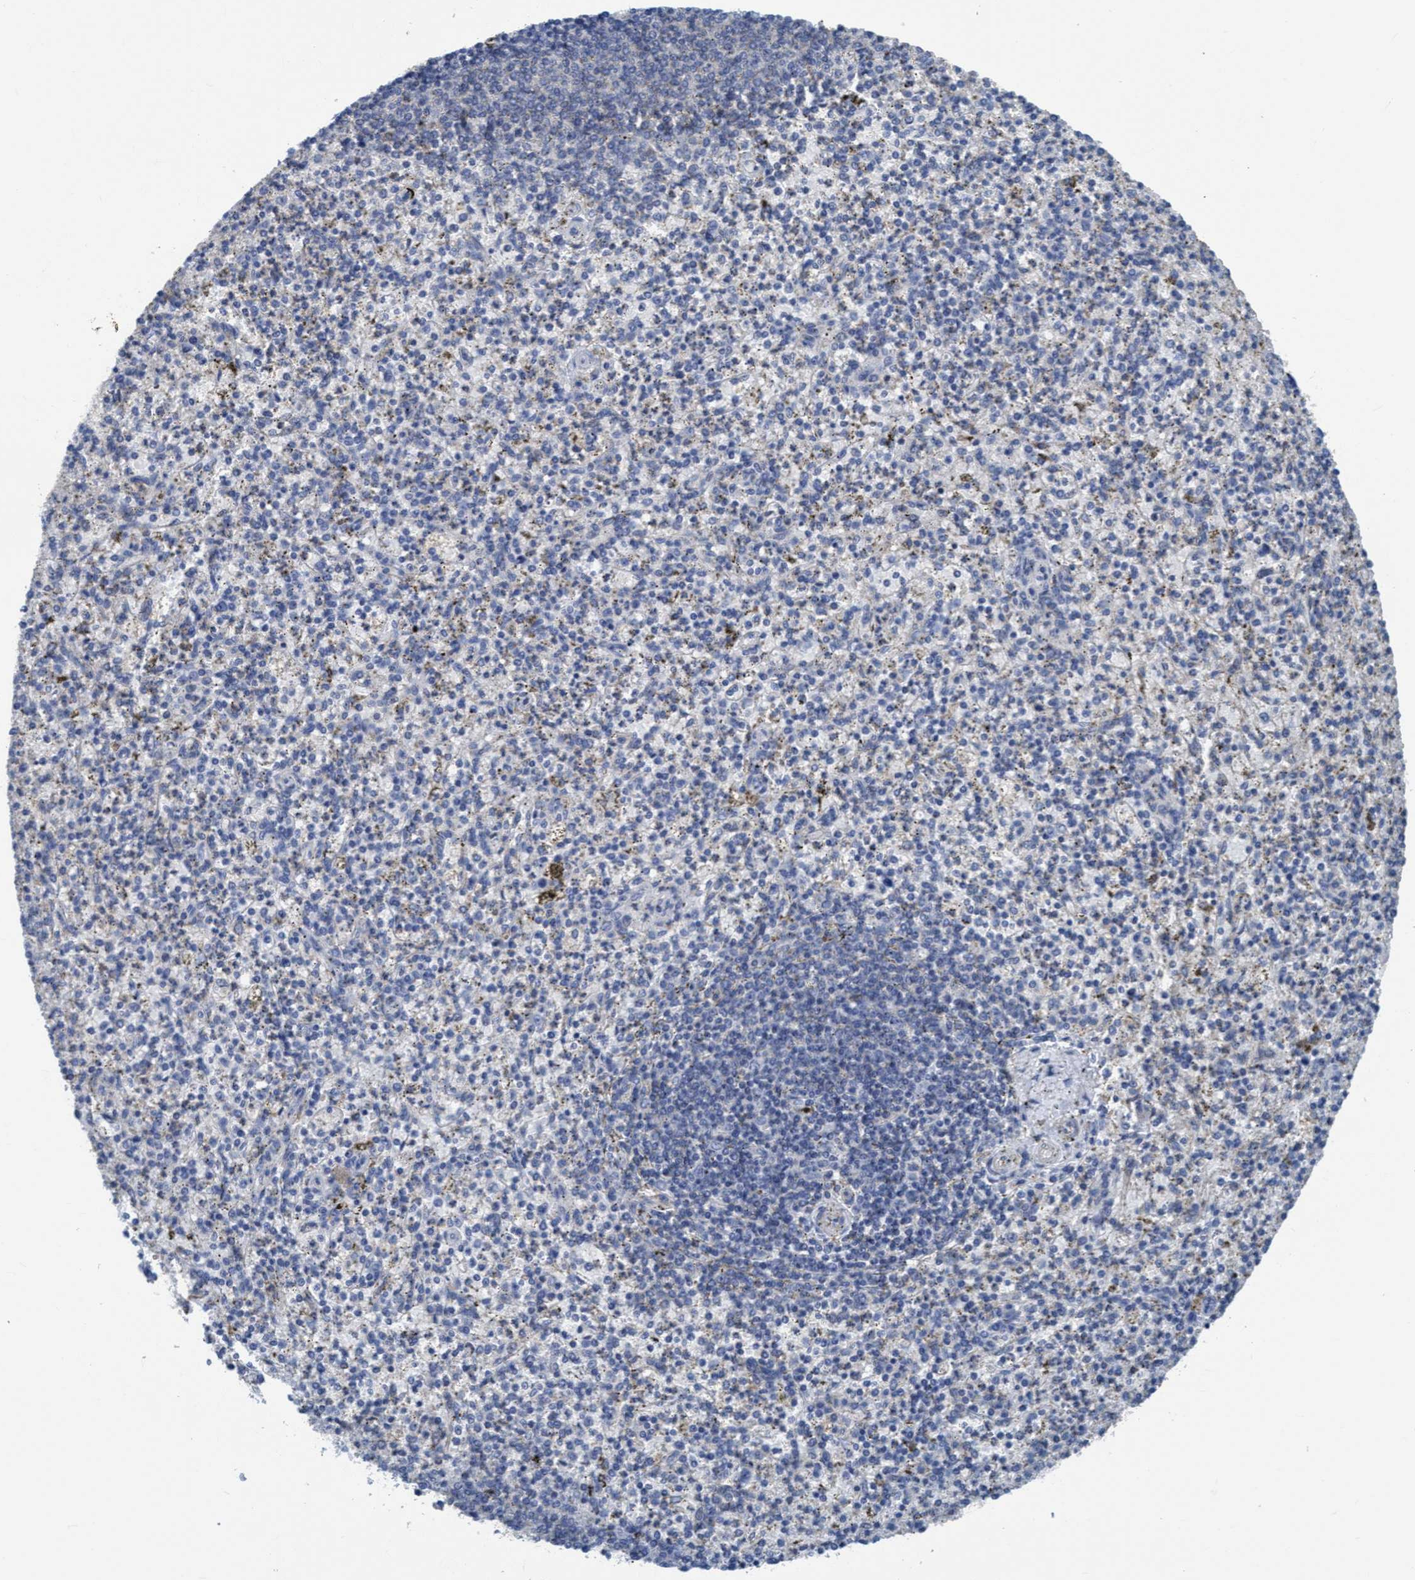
{"staining": {"intensity": "negative", "quantity": "none", "location": "none"}, "tissue": "spleen", "cell_type": "Cells in red pulp", "image_type": "normal", "snomed": [{"axis": "morphology", "description": "Normal tissue, NOS"}, {"axis": "topography", "description": "Spleen"}], "caption": "The photomicrograph demonstrates no significant expression in cells in red pulp of spleen.", "gene": "DNAI1", "patient": {"sex": "male", "age": 72}}